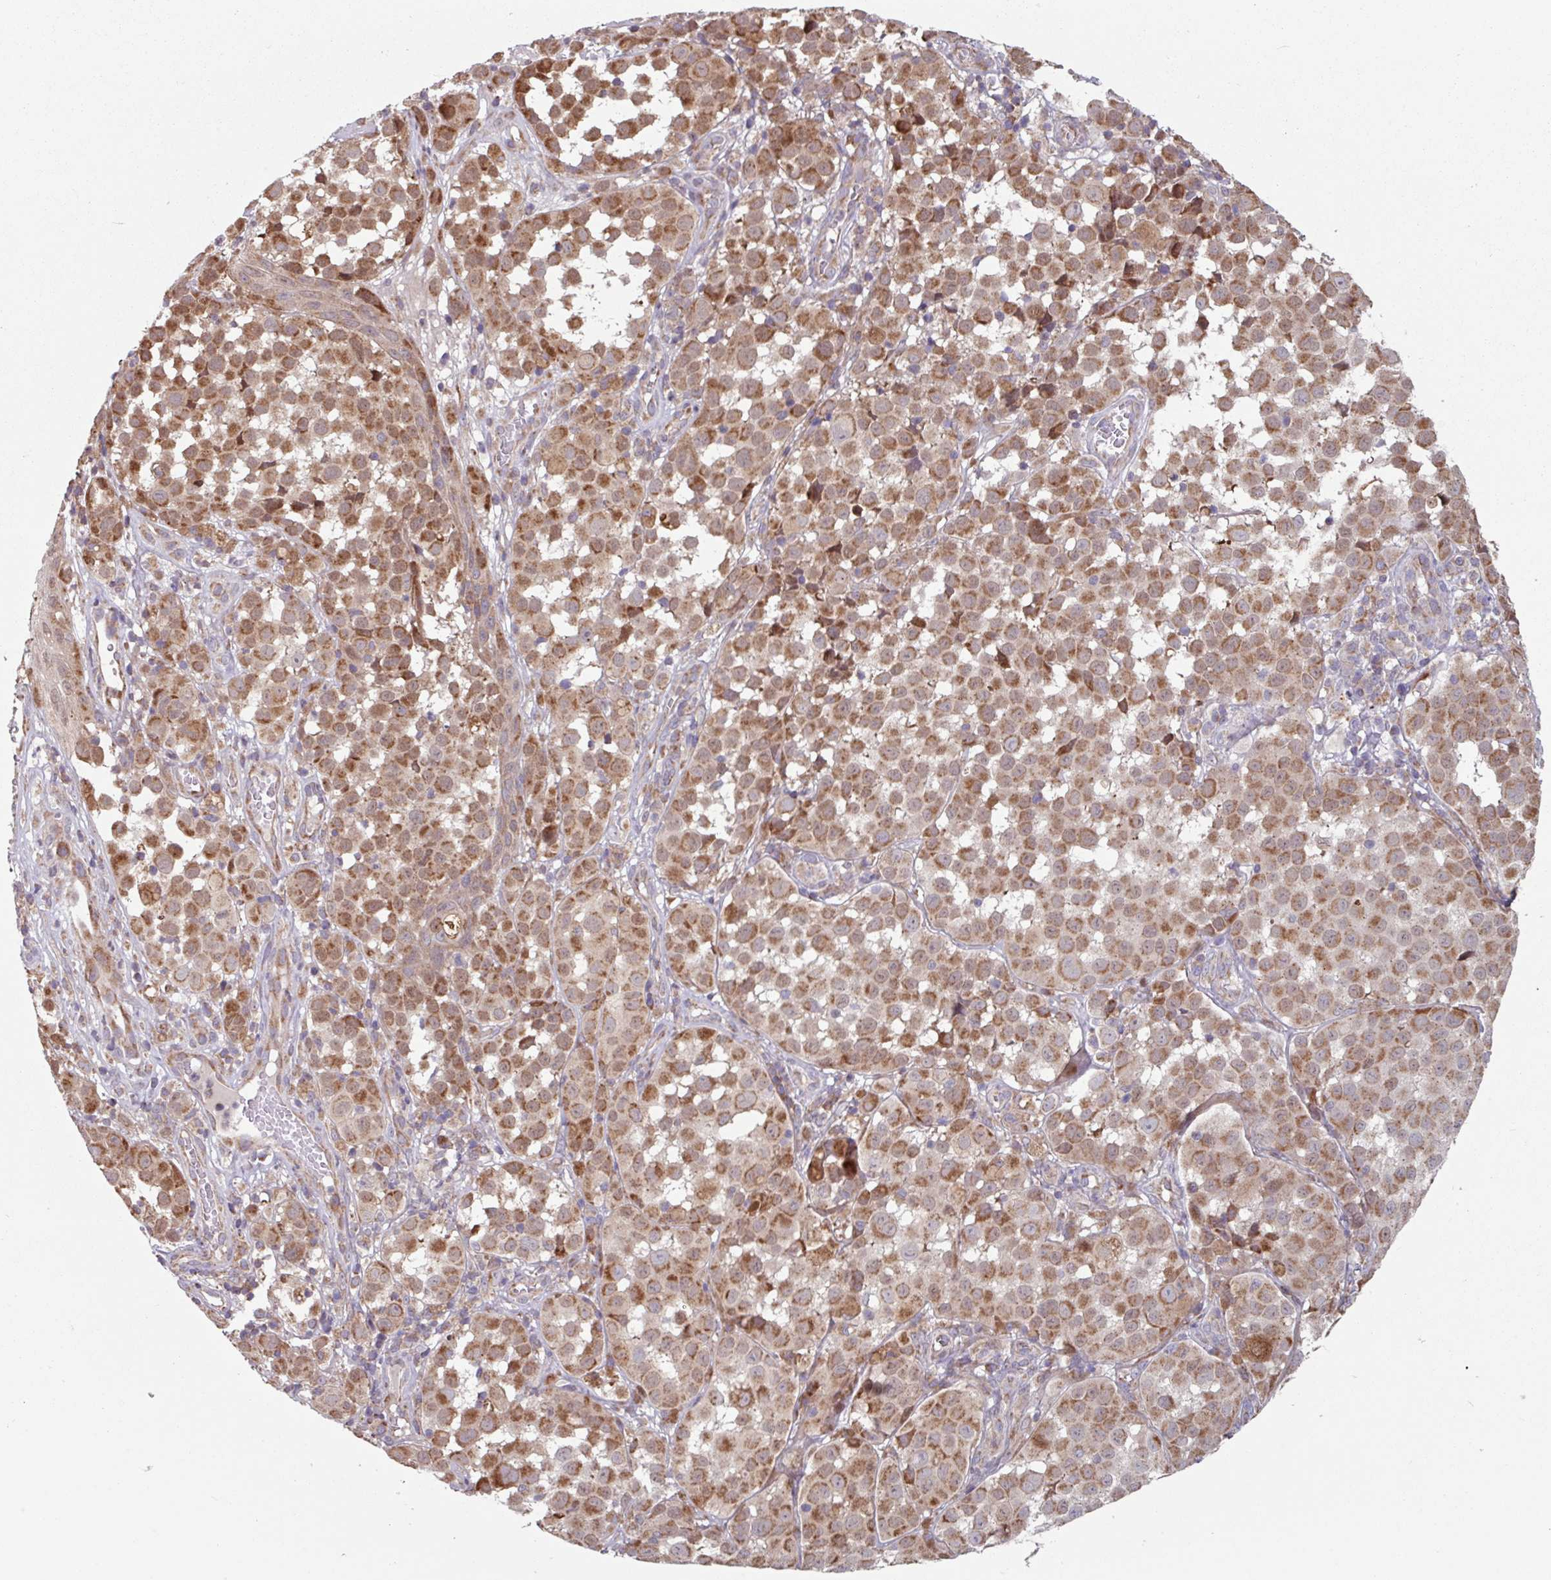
{"staining": {"intensity": "moderate", "quantity": ">75%", "location": "cytoplasmic/membranous"}, "tissue": "melanoma", "cell_type": "Tumor cells", "image_type": "cancer", "snomed": [{"axis": "morphology", "description": "Malignant melanoma, NOS"}, {"axis": "topography", "description": "Skin"}], "caption": "Human malignant melanoma stained with a brown dye demonstrates moderate cytoplasmic/membranous positive expression in approximately >75% of tumor cells.", "gene": "COX7C", "patient": {"sex": "male", "age": 64}}